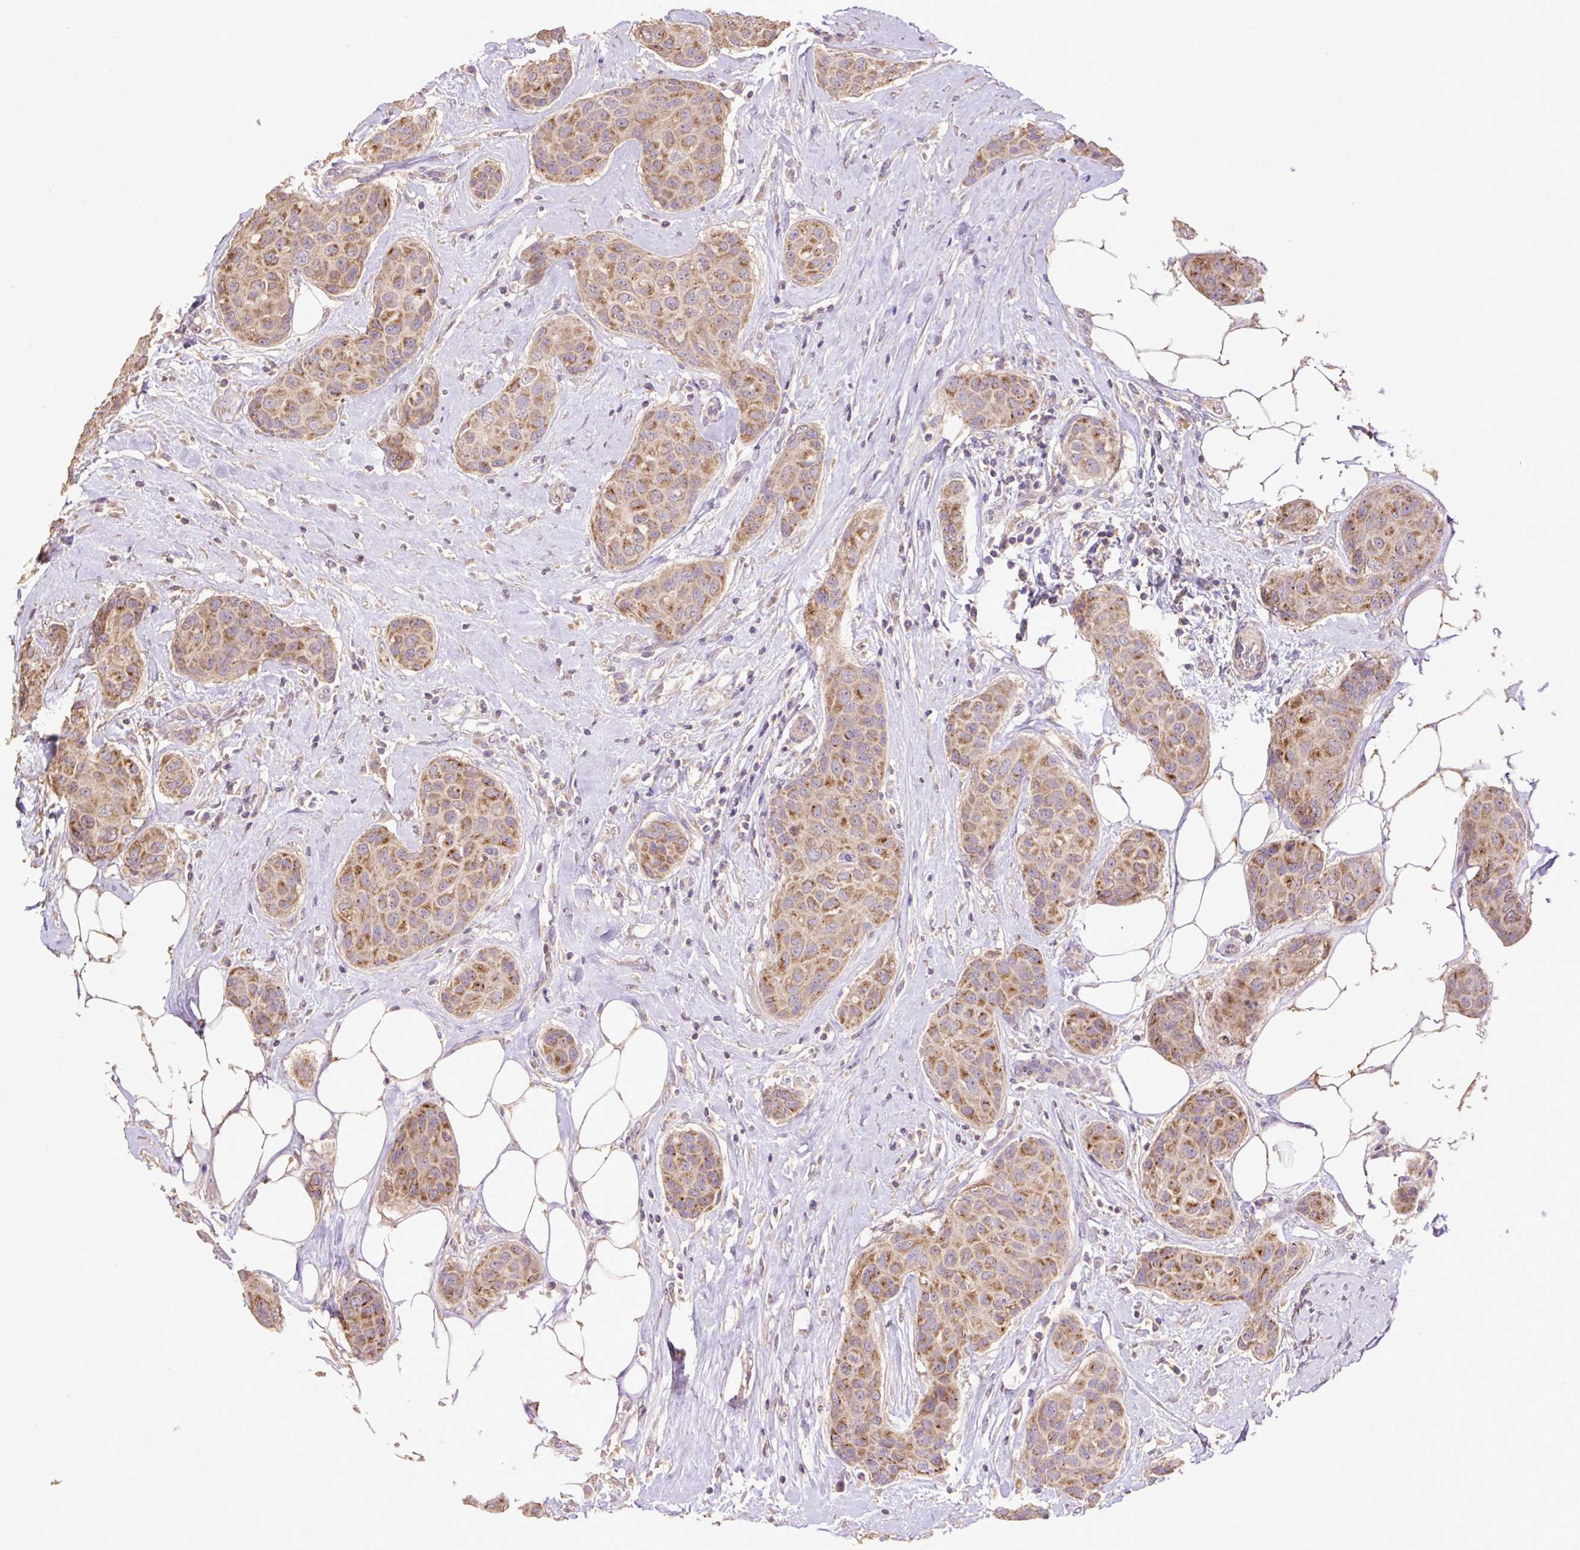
{"staining": {"intensity": "moderate", "quantity": ">75%", "location": "cytoplasmic/membranous"}, "tissue": "breast cancer", "cell_type": "Tumor cells", "image_type": "cancer", "snomed": [{"axis": "morphology", "description": "Duct carcinoma"}, {"axis": "topography", "description": "Breast"}, {"axis": "topography", "description": "Lymph node"}], "caption": "A brown stain highlights moderate cytoplasmic/membranous expression of a protein in breast invasive ductal carcinoma tumor cells. (DAB (3,3'-diaminobenzidine) = brown stain, brightfield microscopy at high magnification).", "gene": "ABR", "patient": {"sex": "female", "age": 80}}